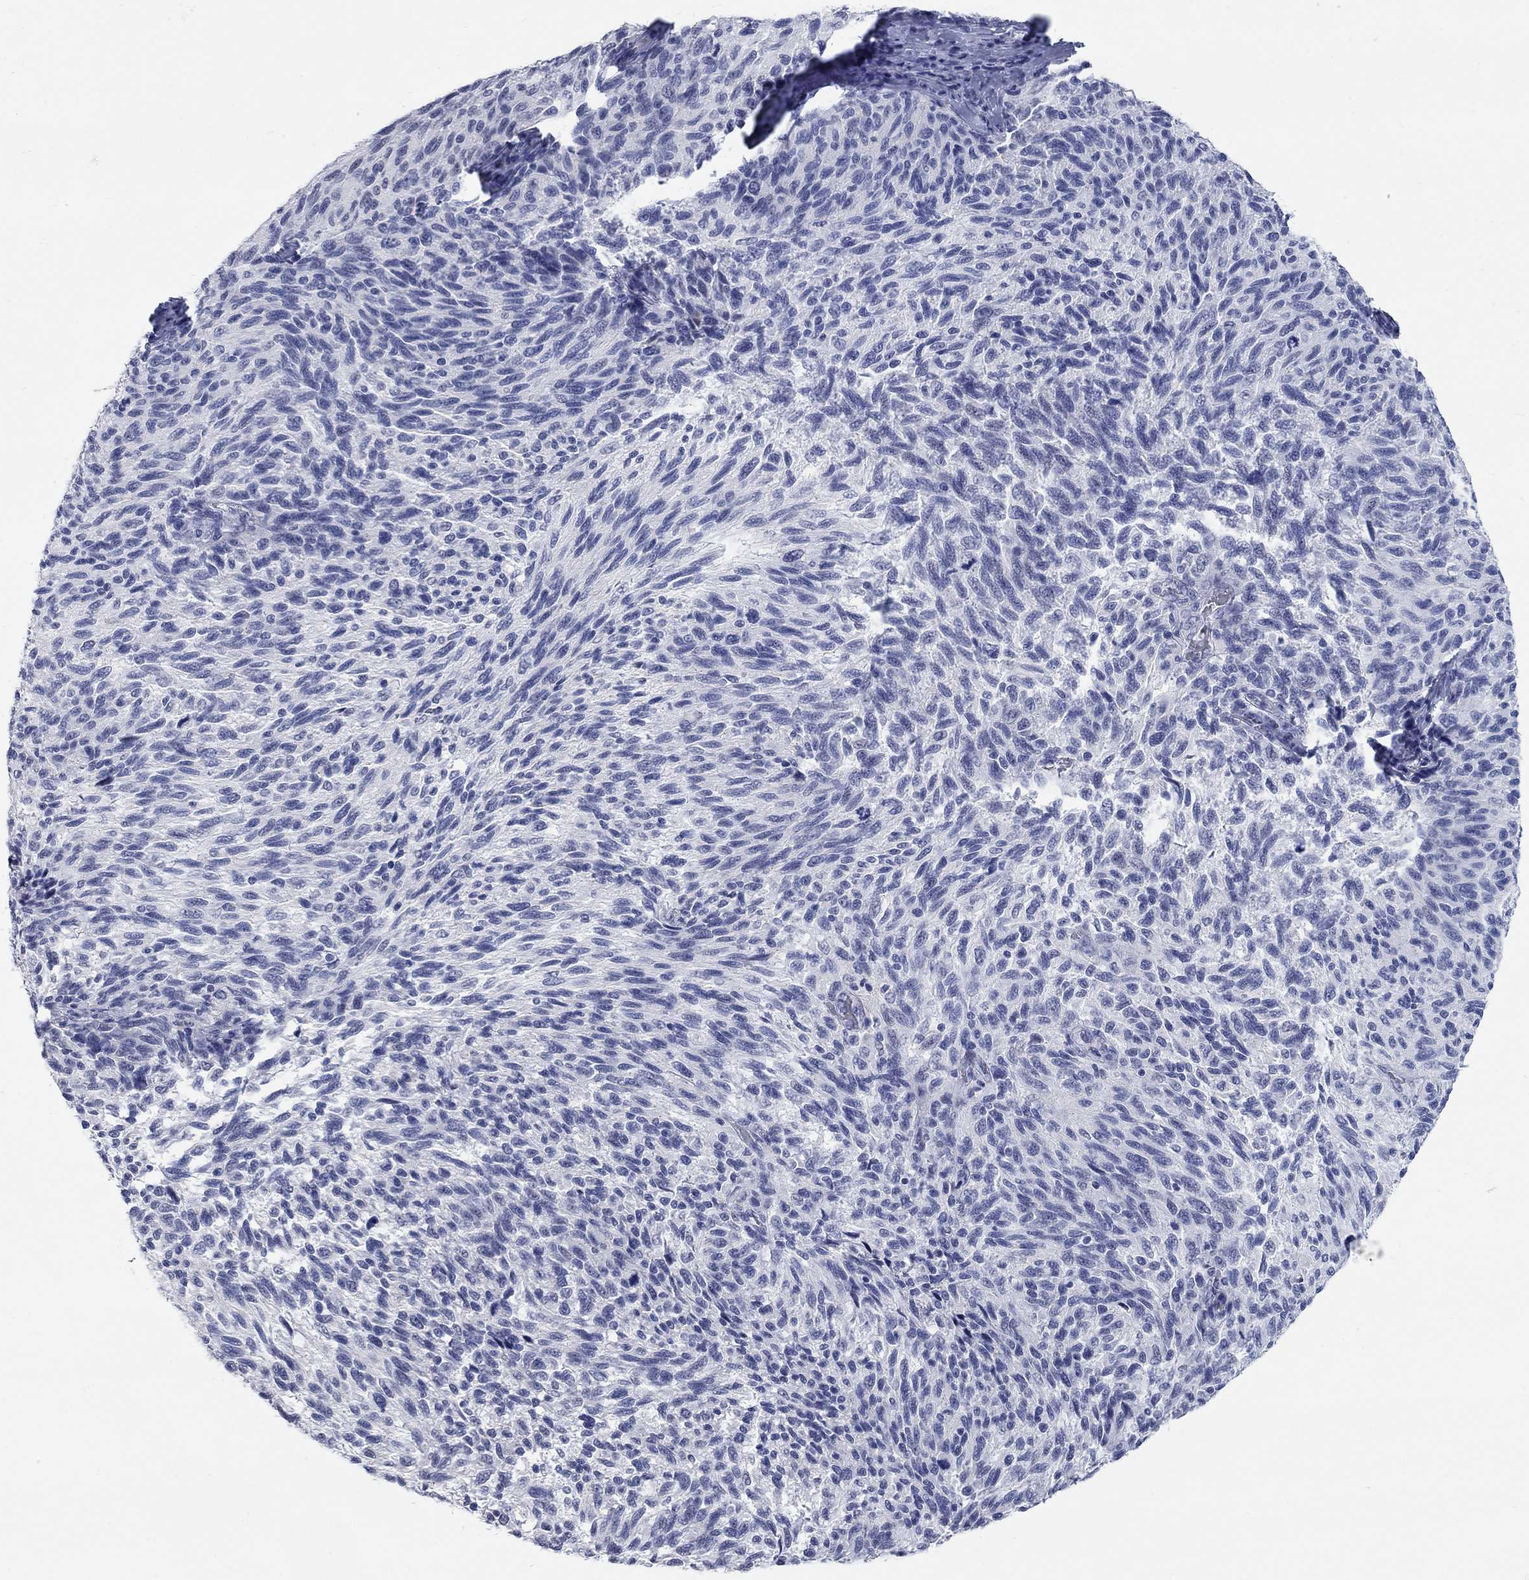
{"staining": {"intensity": "negative", "quantity": "none", "location": "none"}, "tissue": "melanoma", "cell_type": "Tumor cells", "image_type": "cancer", "snomed": [{"axis": "morphology", "description": "Malignant melanoma, NOS"}, {"axis": "topography", "description": "Skin"}], "caption": "An immunohistochemistry image of melanoma is shown. There is no staining in tumor cells of melanoma.", "gene": "WASF3", "patient": {"sex": "female", "age": 73}}